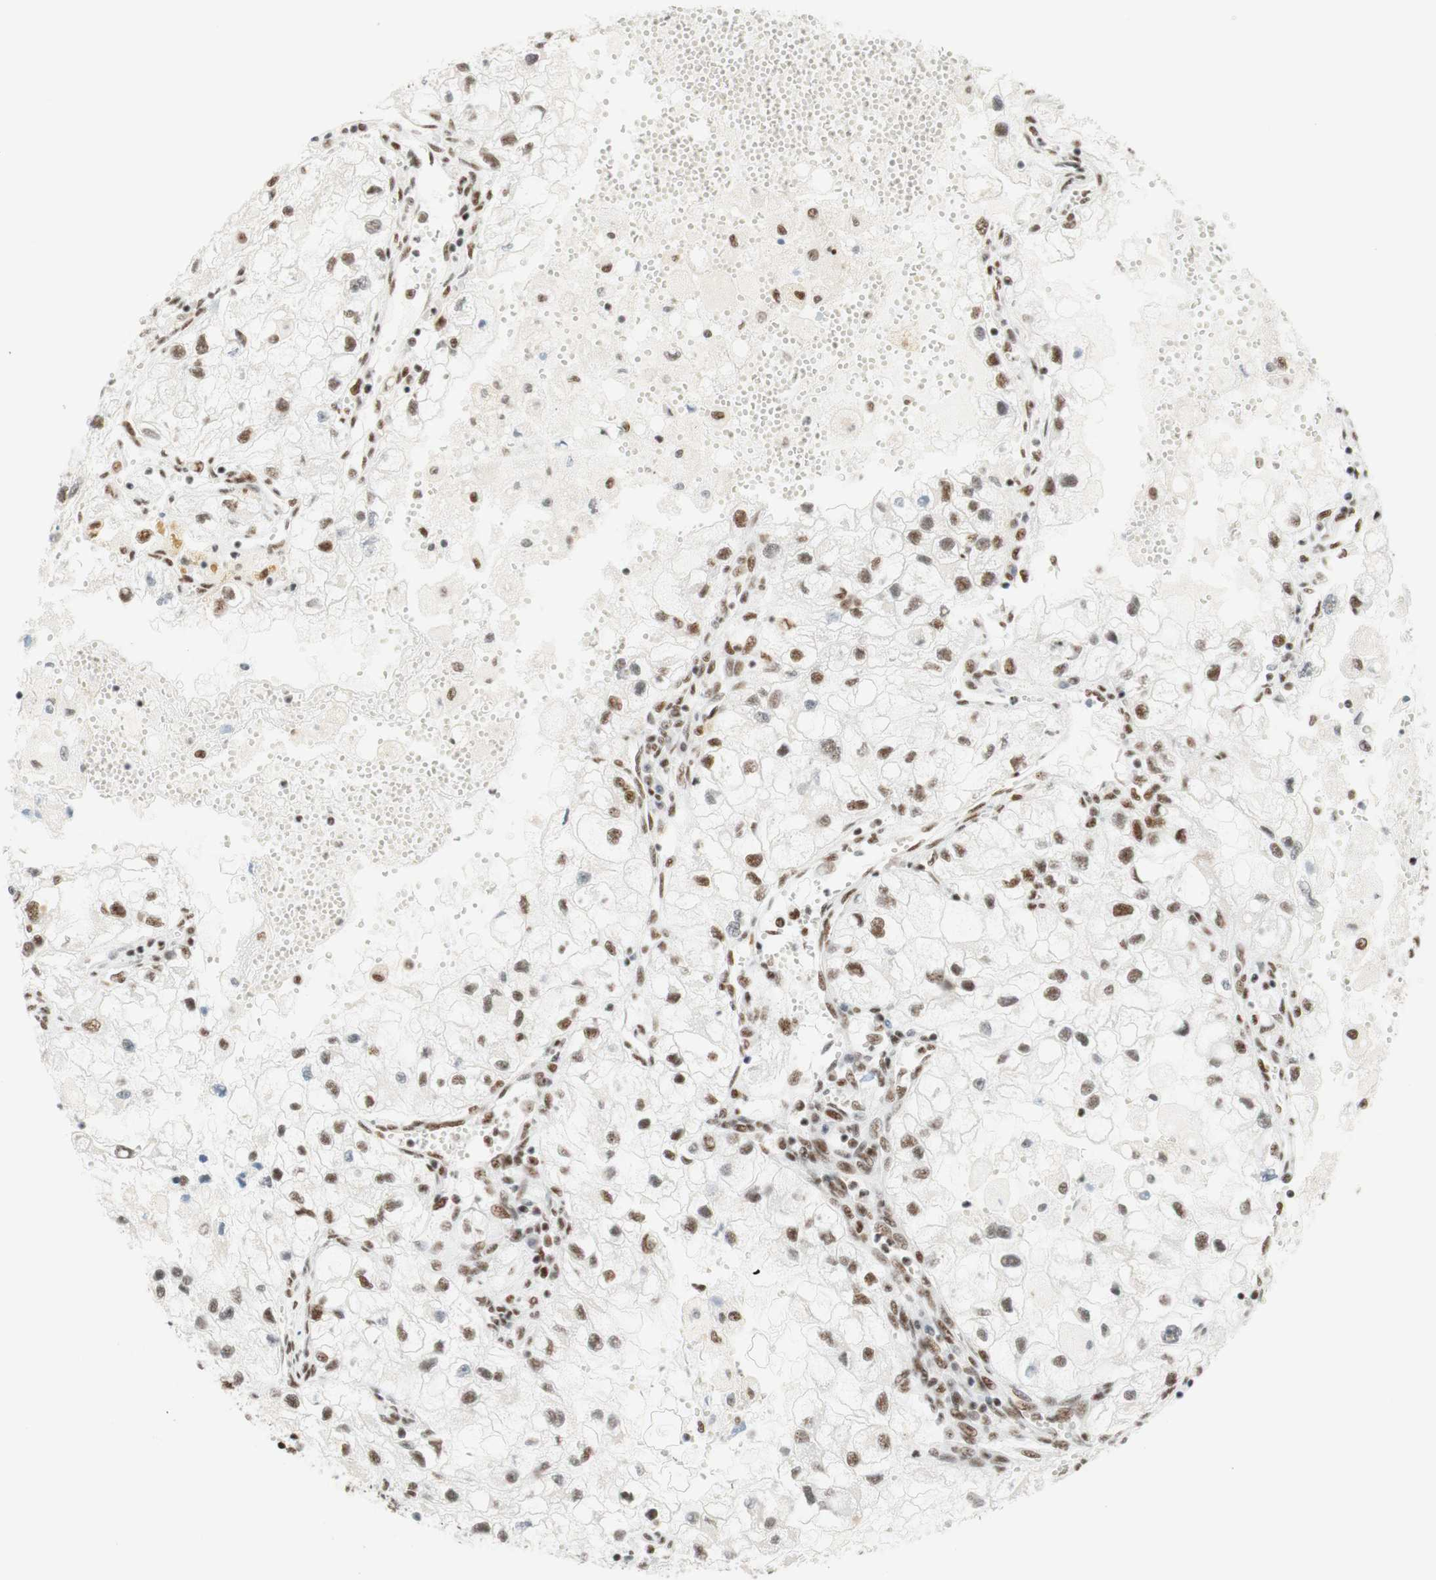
{"staining": {"intensity": "moderate", "quantity": "25%-75%", "location": "nuclear"}, "tissue": "renal cancer", "cell_type": "Tumor cells", "image_type": "cancer", "snomed": [{"axis": "morphology", "description": "Adenocarcinoma, NOS"}, {"axis": "topography", "description": "Kidney"}], "caption": "An immunohistochemistry (IHC) photomicrograph of tumor tissue is shown. Protein staining in brown labels moderate nuclear positivity in adenocarcinoma (renal) within tumor cells.", "gene": "RNF20", "patient": {"sex": "female", "age": 70}}